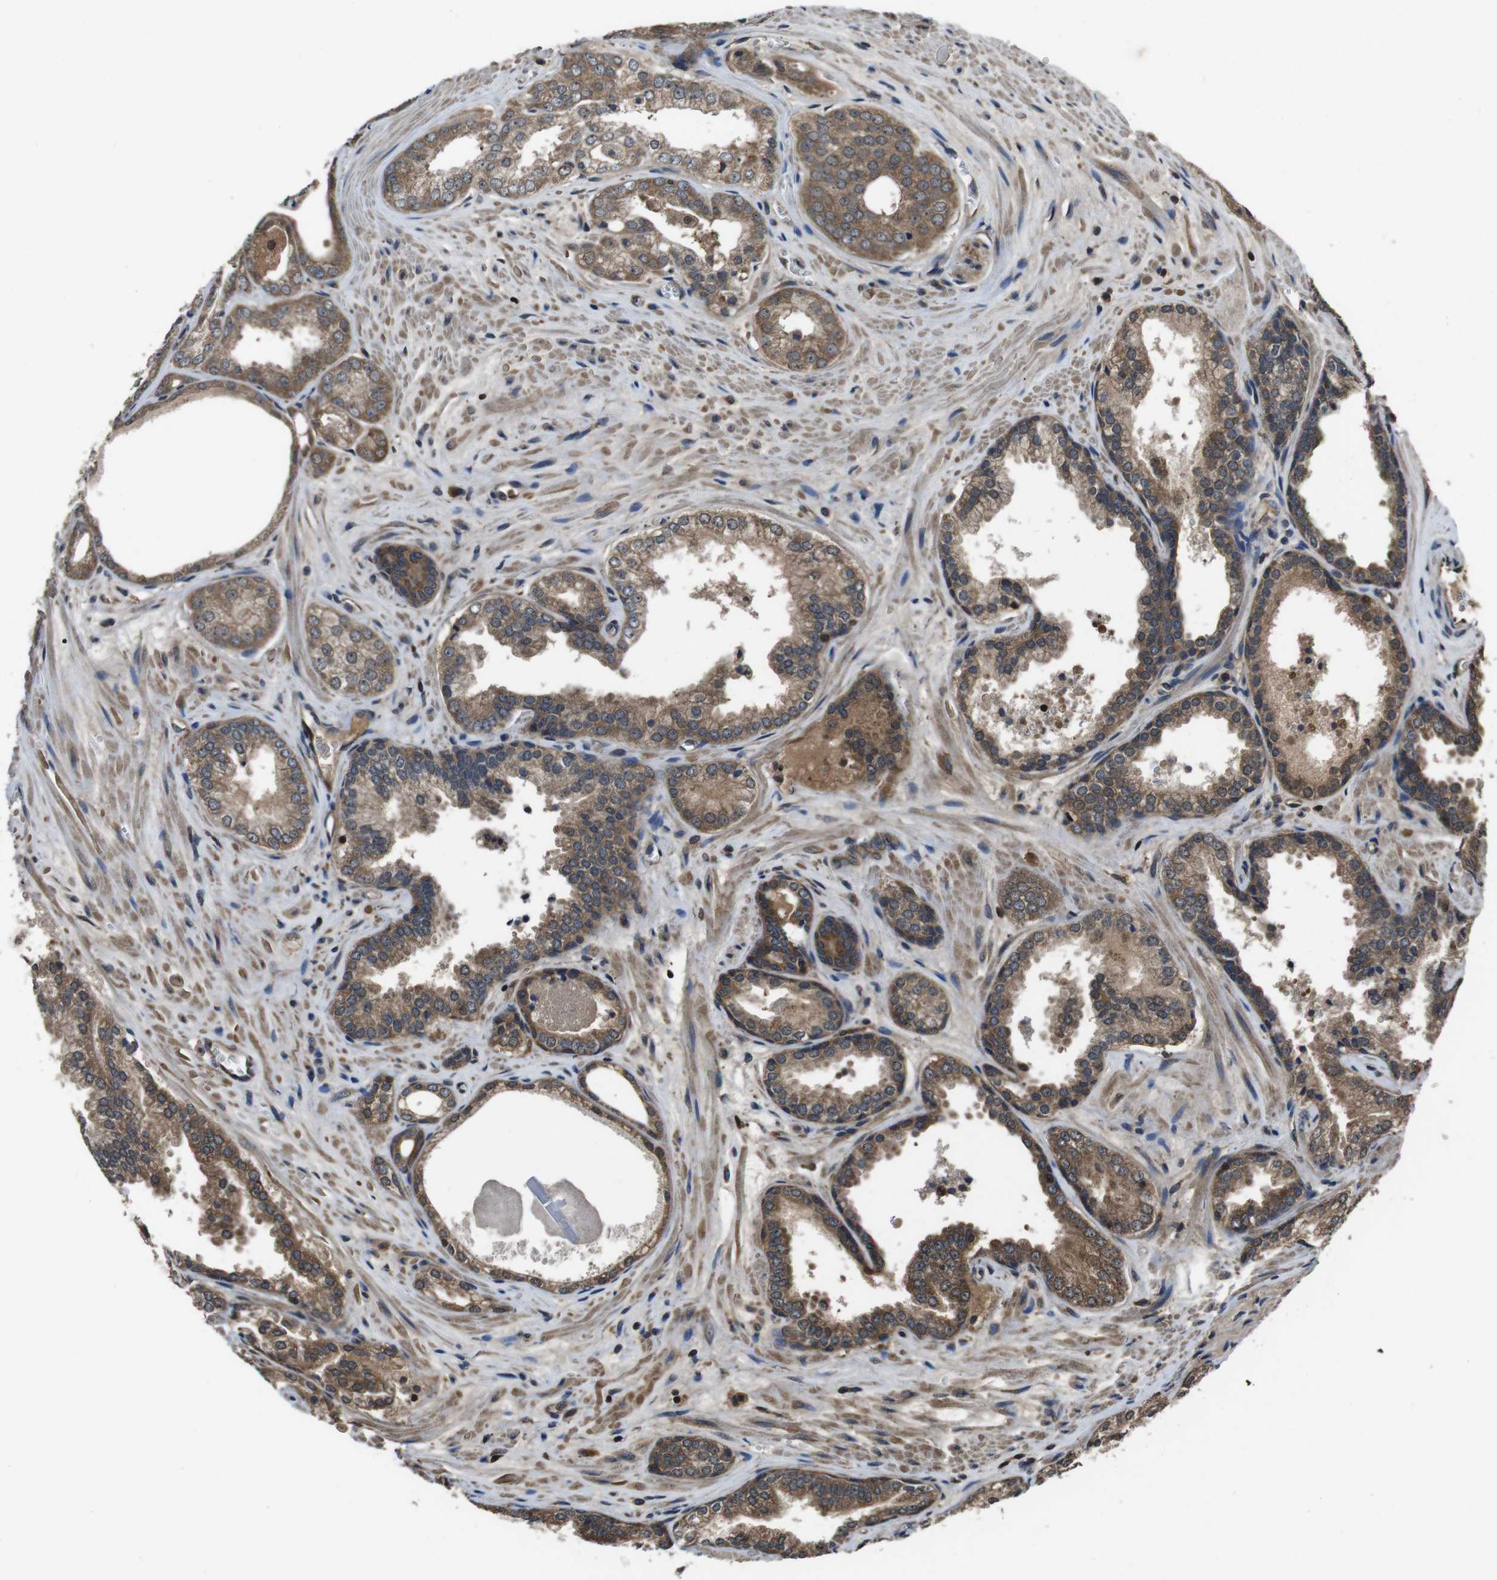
{"staining": {"intensity": "moderate", "quantity": ">75%", "location": "cytoplasmic/membranous"}, "tissue": "prostate cancer", "cell_type": "Tumor cells", "image_type": "cancer", "snomed": [{"axis": "morphology", "description": "Adenocarcinoma, Low grade"}, {"axis": "topography", "description": "Prostate"}], "caption": "IHC image of neoplastic tissue: human prostate low-grade adenocarcinoma stained using IHC exhibits medium levels of moderate protein expression localized specifically in the cytoplasmic/membranous of tumor cells, appearing as a cytoplasmic/membranous brown color.", "gene": "CXCL11", "patient": {"sex": "male", "age": 60}}